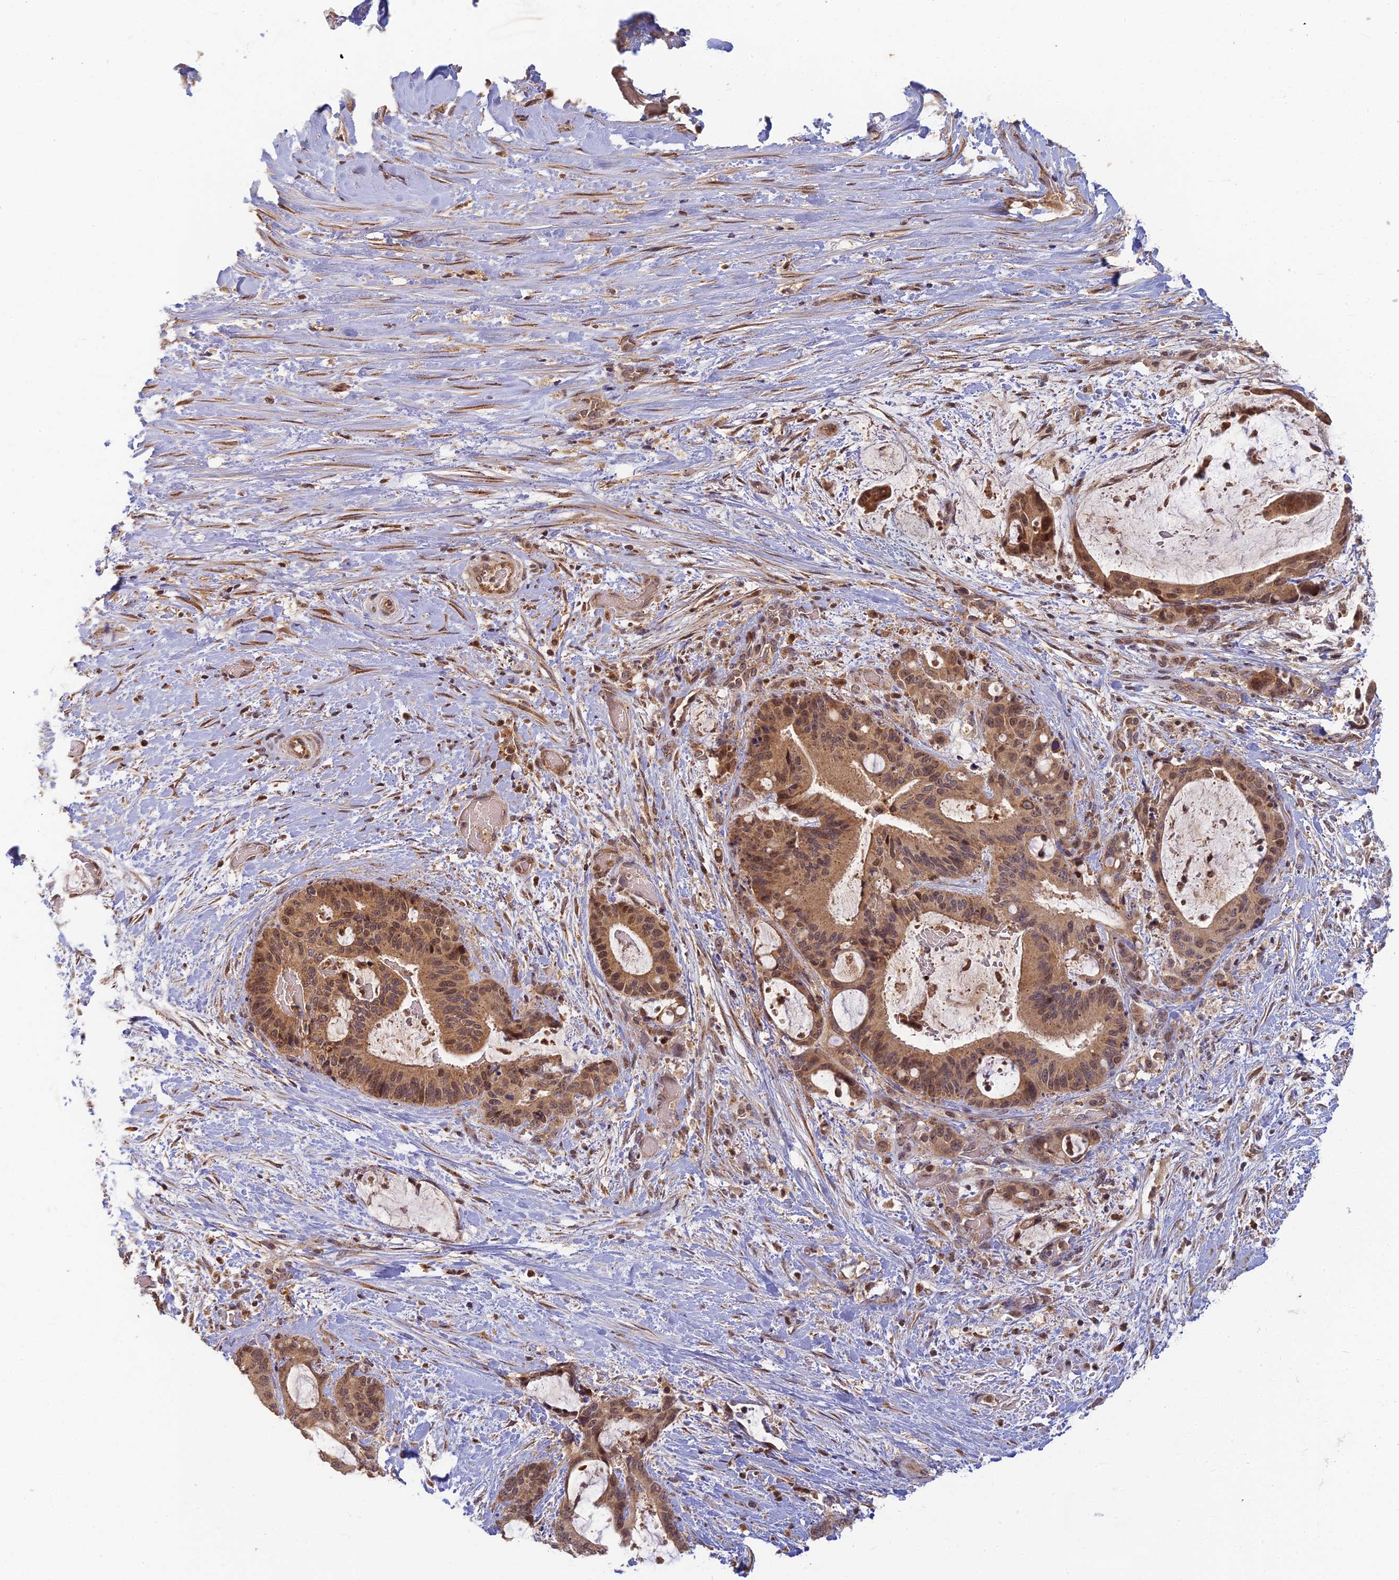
{"staining": {"intensity": "moderate", "quantity": ">75%", "location": "cytoplasmic/membranous"}, "tissue": "liver cancer", "cell_type": "Tumor cells", "image_type": "cancer", "snomed": [{"axis": "morphology", "description": "Normal tissue, NOS"}, {"axis": "morphology", "description": "Cholangiocarcinoma"}, {"axis": "topography", "description": "Liver"}, {"axis": "topography", "description": "Peripheral nerve tissue"}], "caption": "Cholangiocarcinoma (liver) was stained to show a protein in brown. There is medium levels of moderate cytoplasmic/membranous positivity in approximately >75% of tumor cells.", "gene": "RGL3", "patient": {"sex": "female", "age": 73}}